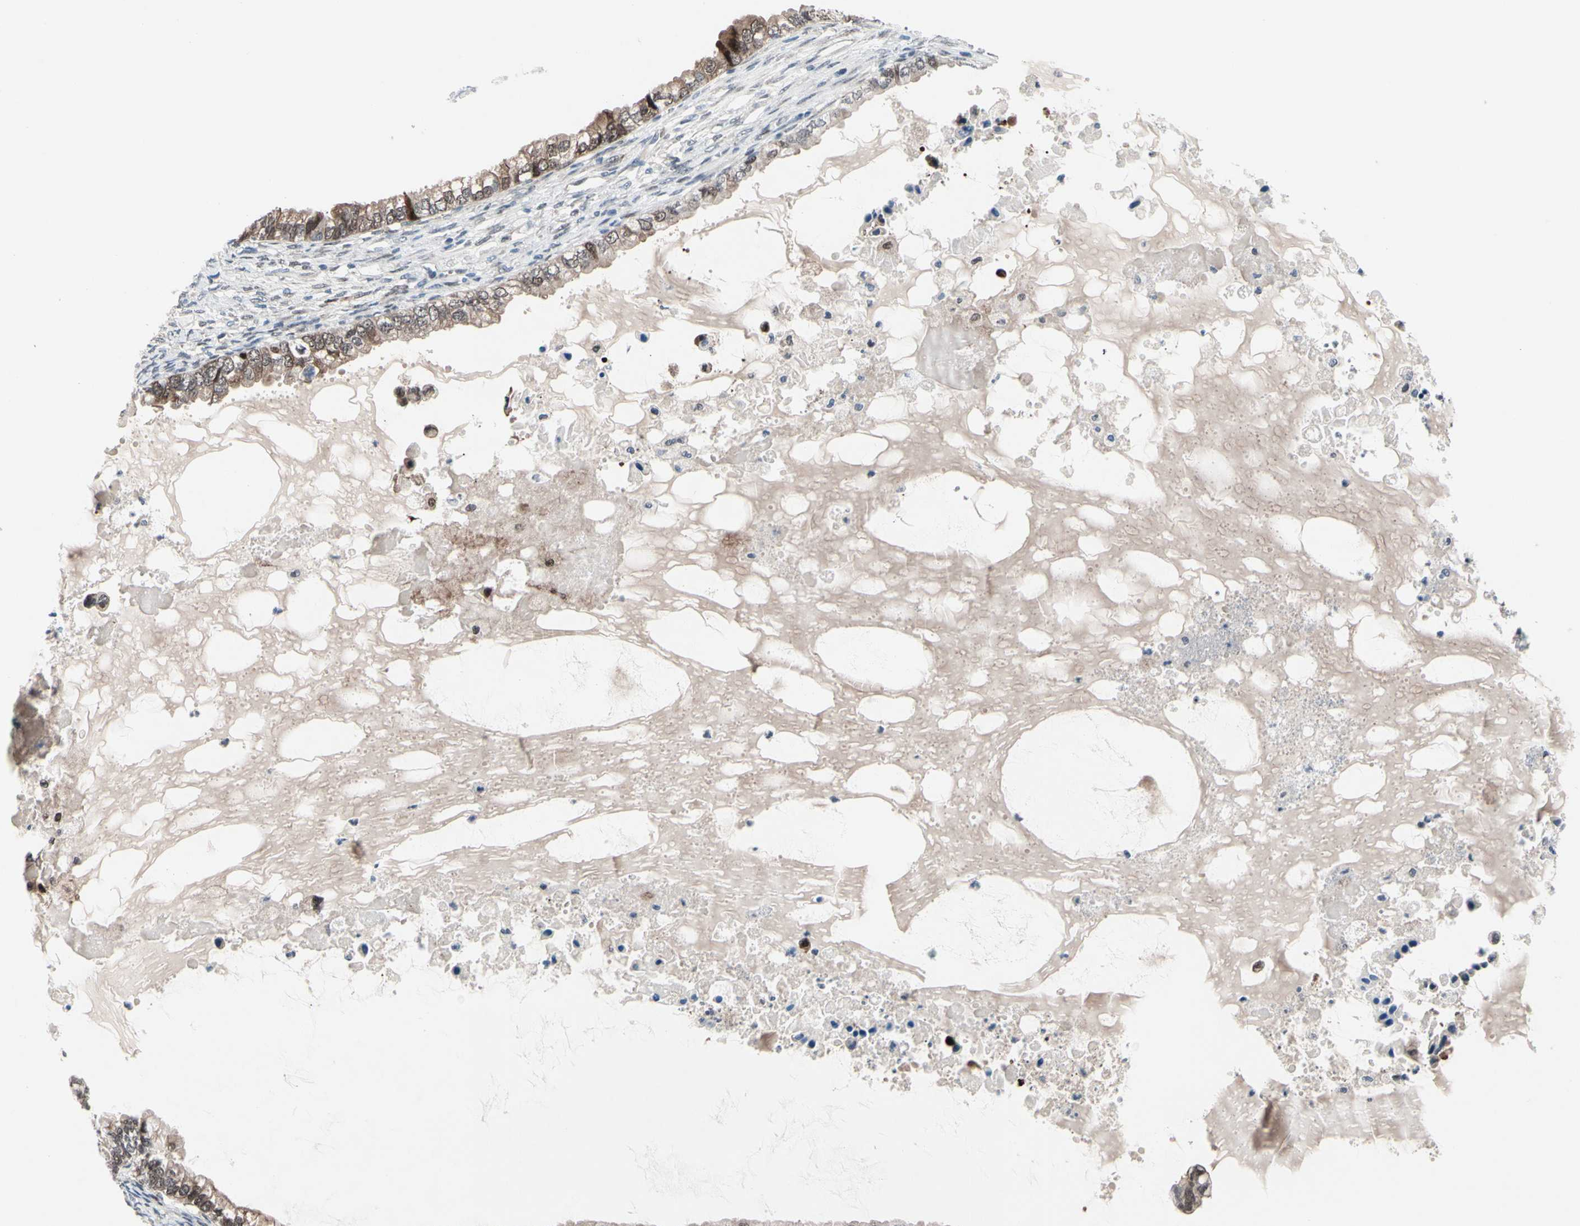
{"staining": {"intensity": "moderate", "quantity": "25%-75%", "location": "cytoplasmic/membranous,nuclear"}, "tissue": "ovarian cancer", "cell_type": "Tumor cells", "image_type": "cancer", "snomed": [{"axis": "morphology", "description": "Cystadenocarcinoma, mucinous, NOS"}, {"axis": "topography", "description": "Ovary"}], "caption": "Ovarian mucinous cystadenocarcinoma tissue exhibits moderate cytoplasmic/membranous and nuclear positivity in approximately 25%-75% of tumor cells", "gene": "TXN", "patient": {"sex": "female", "age": 80}}